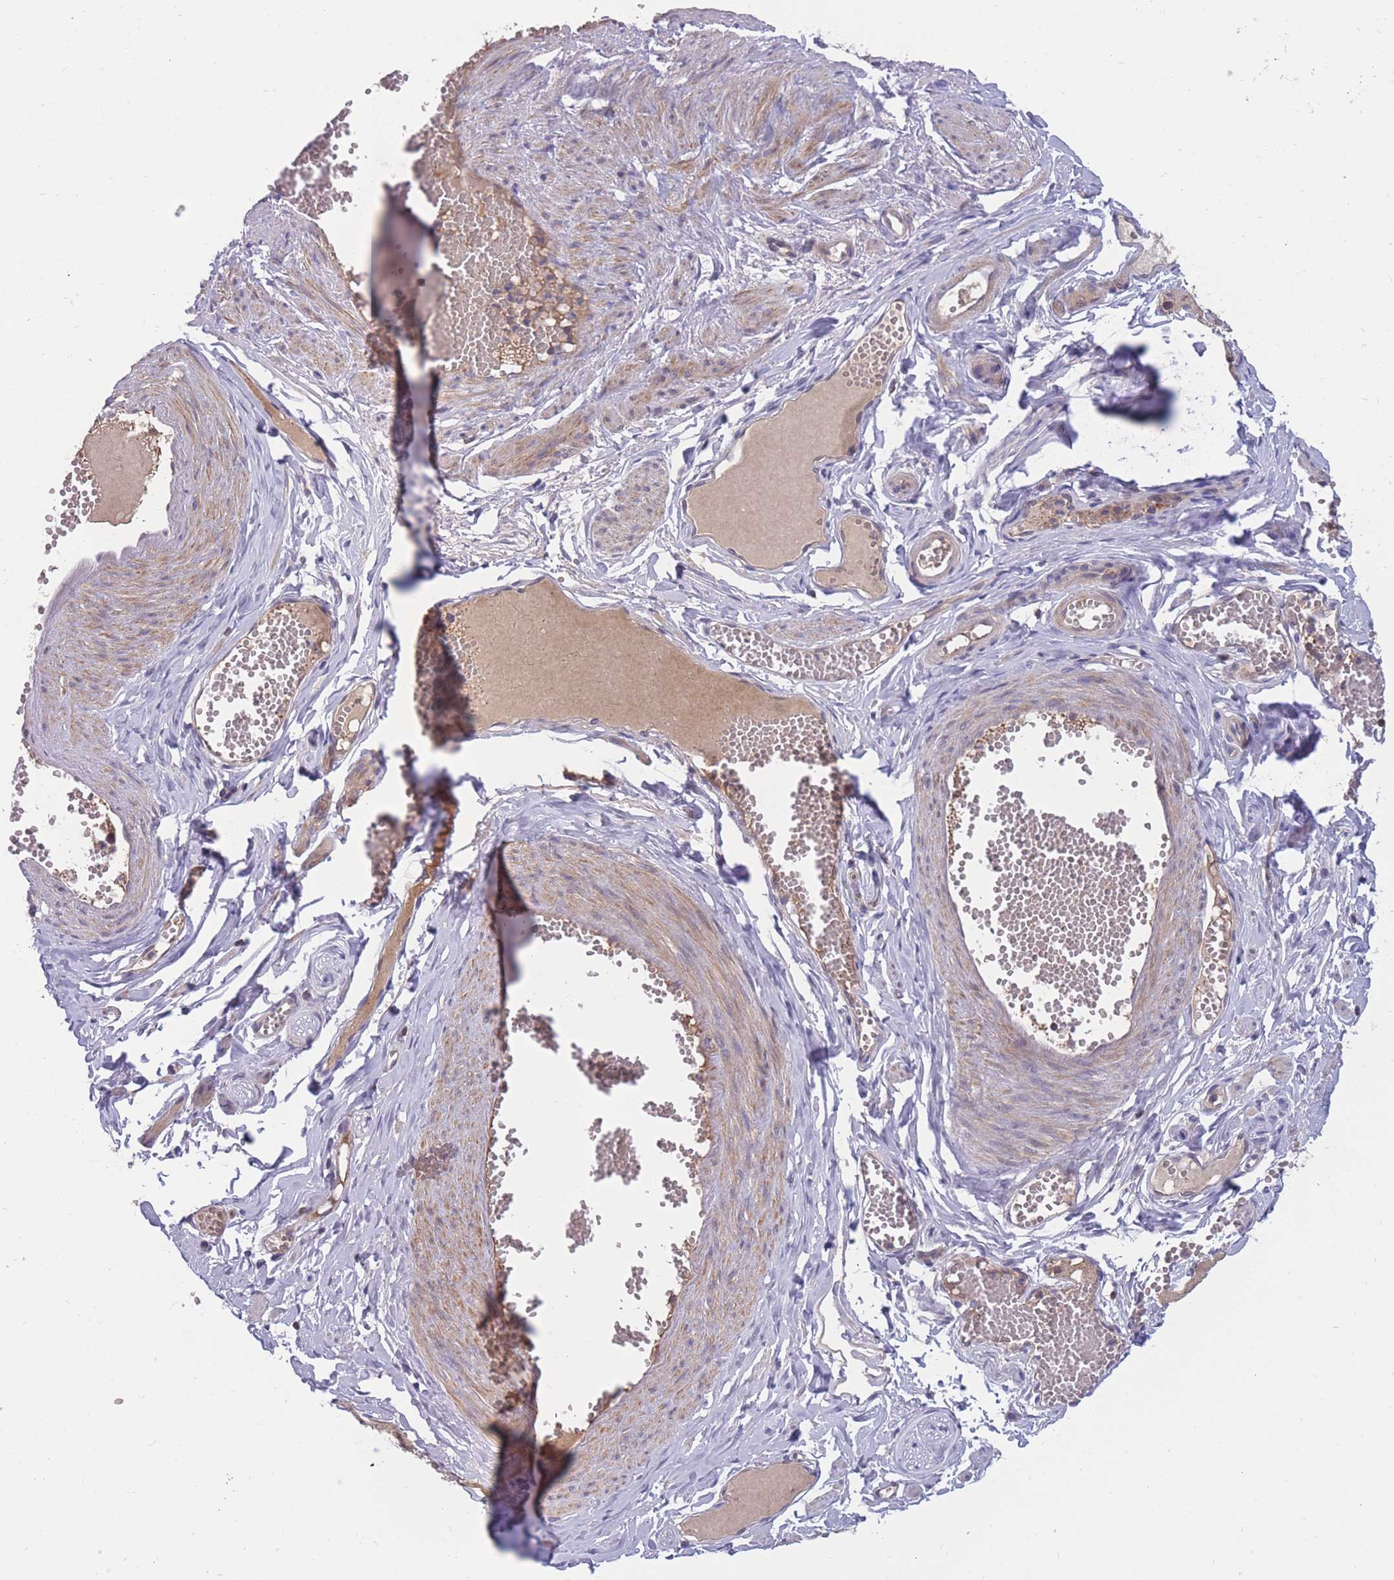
{"staining": {"intensity": "negative", "quantity": "none", "location": "none"}, "tissue": "soft tissue", "cell_type": "Fibroblasts", "image_type": "normal", "snomed": [{"axis": "morphology", "description": "Normal tissue, NOS"}, {"axis": "topography", "description": "Smooth muscle"}, {"axis": "topography", "description": "Peripheral nerve tissue"}], "caption": "The IHC histopathology image has no significant staining in fibroblasts of soft tissue. Nuclei are stained in blue.", "gene": "UBE2NL", "patient": {"sex": "female", "age": 39}}